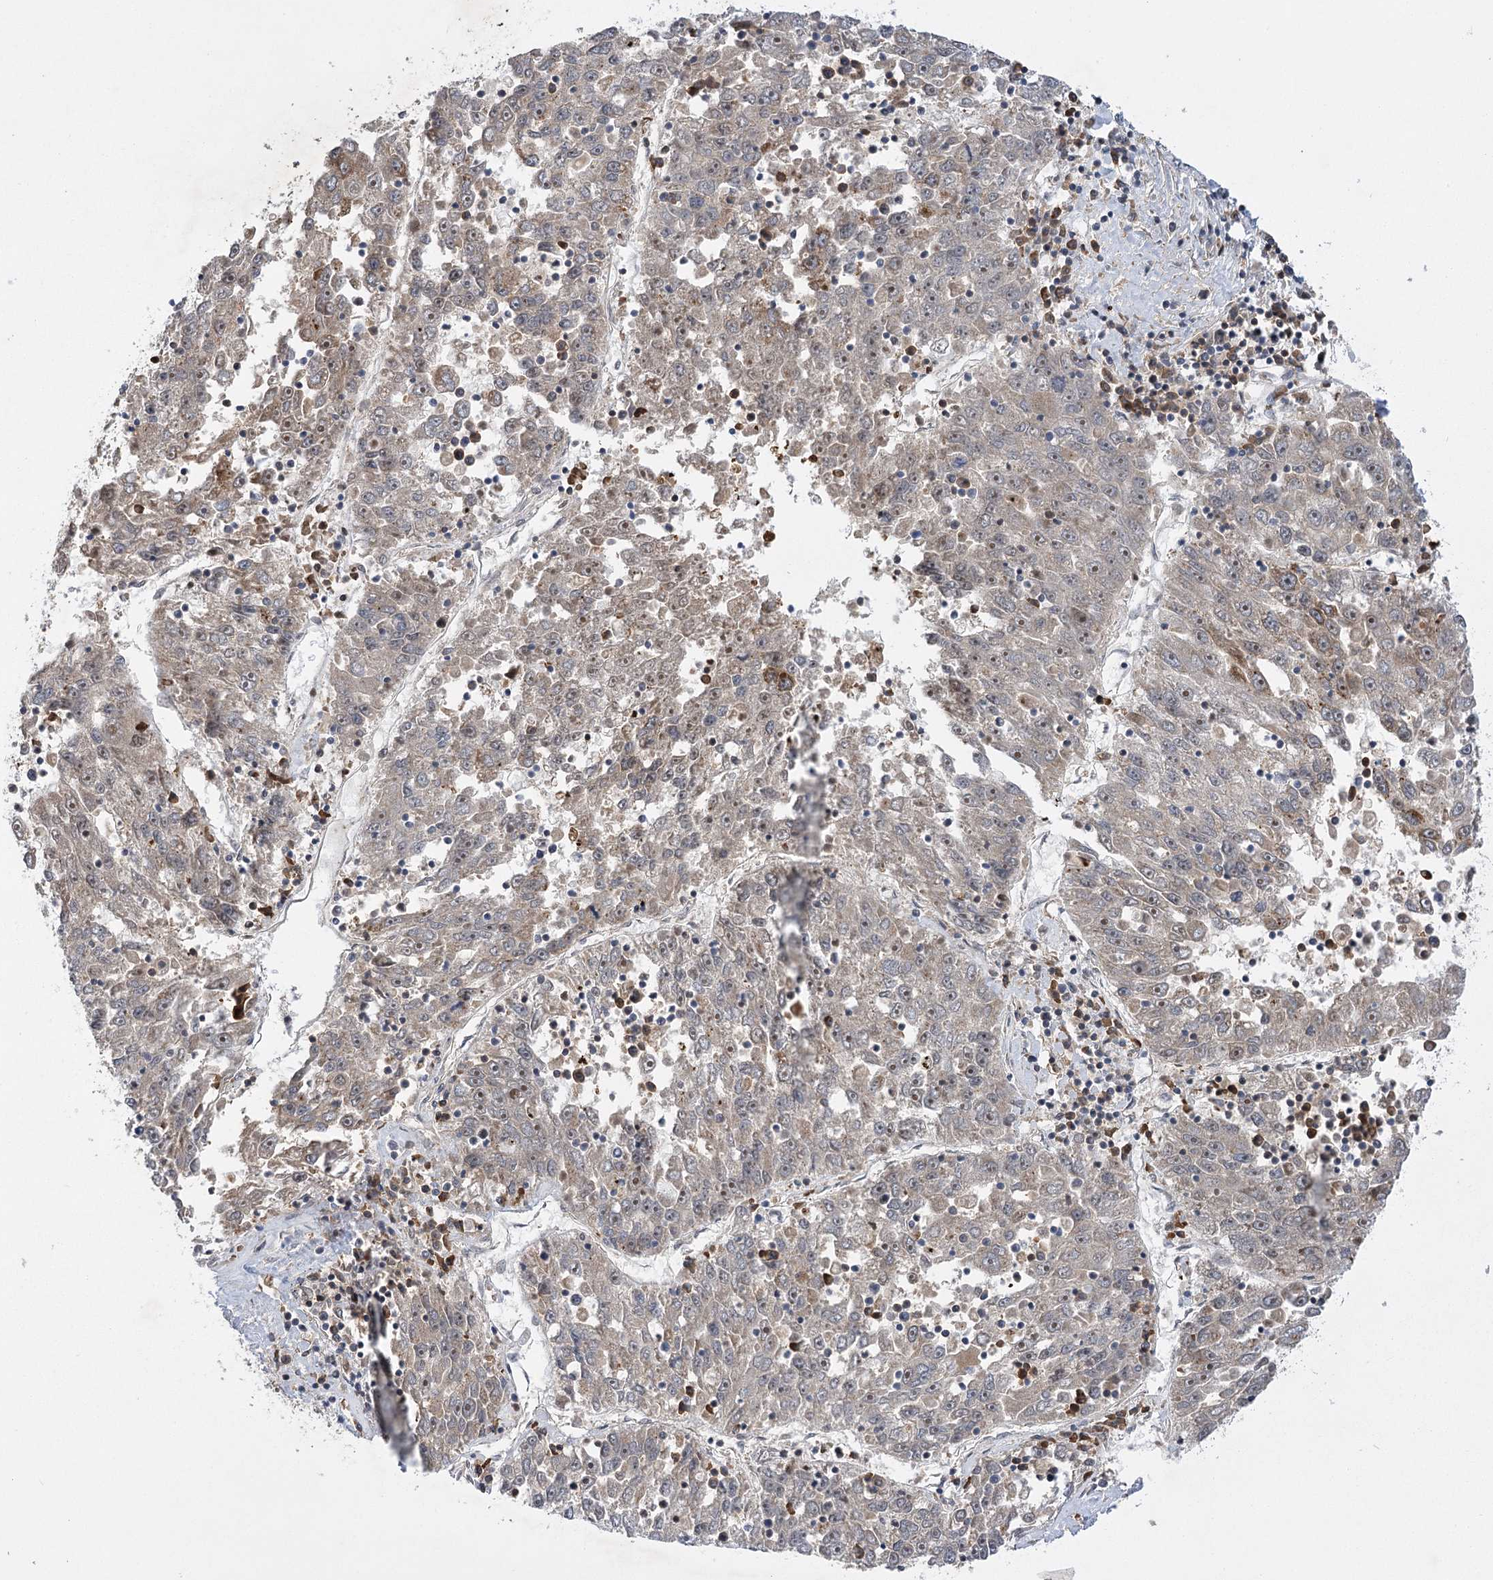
{"staining": {"intensity": "negative", "quantity": "none", "location": "none"}, "tissue": "liver cancer", "cell_type": "Tumor cells", "image_type": "cancer", "snomed": [{"axis": "morphology", "description": "Carcinoma, Hepatocellular, NOS"}, {"axis": "topography", "description": "Liver"}], "caption": "Hepatocellular carcinoma (liver) was stained to show a protein in brown. There is no significant positivity in tumor cells.", "gene": "KCNN2", "patient": {"sex": "male", "age": 49}}